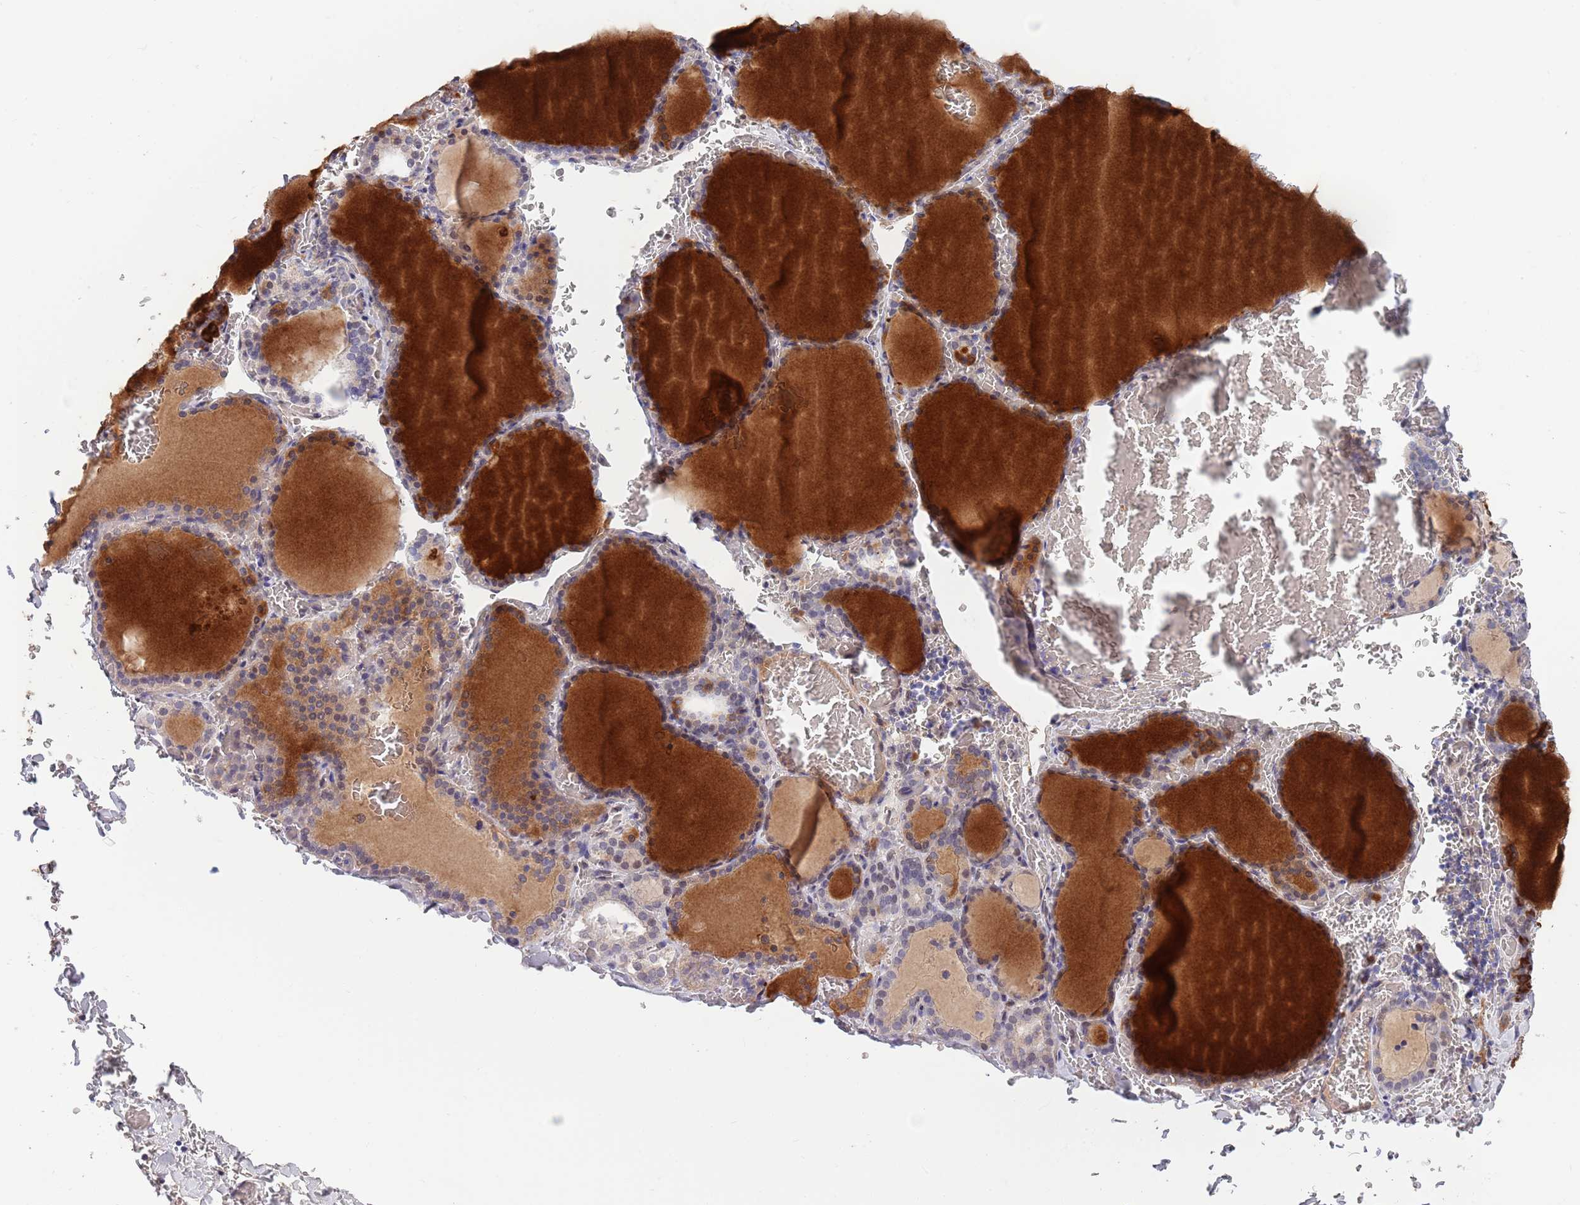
{"staining": {"intensity": "weak", "quantity": "25%-75%", "location": "cytoplasmic/membranous"}, "tissue": "thyroid gland", "cell_type": "Glandular cells", "image_type": "normal", "snomed": [{"axis": "morphology", "description": "Normal tissue, NOS"}, {"axis": "topography", "description": "Thyroid gland"}], "caption": "Unremarkable thyroid gland was stained to show a protein in brown. There is low levels of weak cytoplasmic/membranous staining in approximately 25%-75% of glandular cells. (Stains: DAB in brown, nuclei in blue, Microscopy: brightfield microscopy at high magnification).", "gene": "NLRP6", "patient": {"sex": "female", "age": 39}}